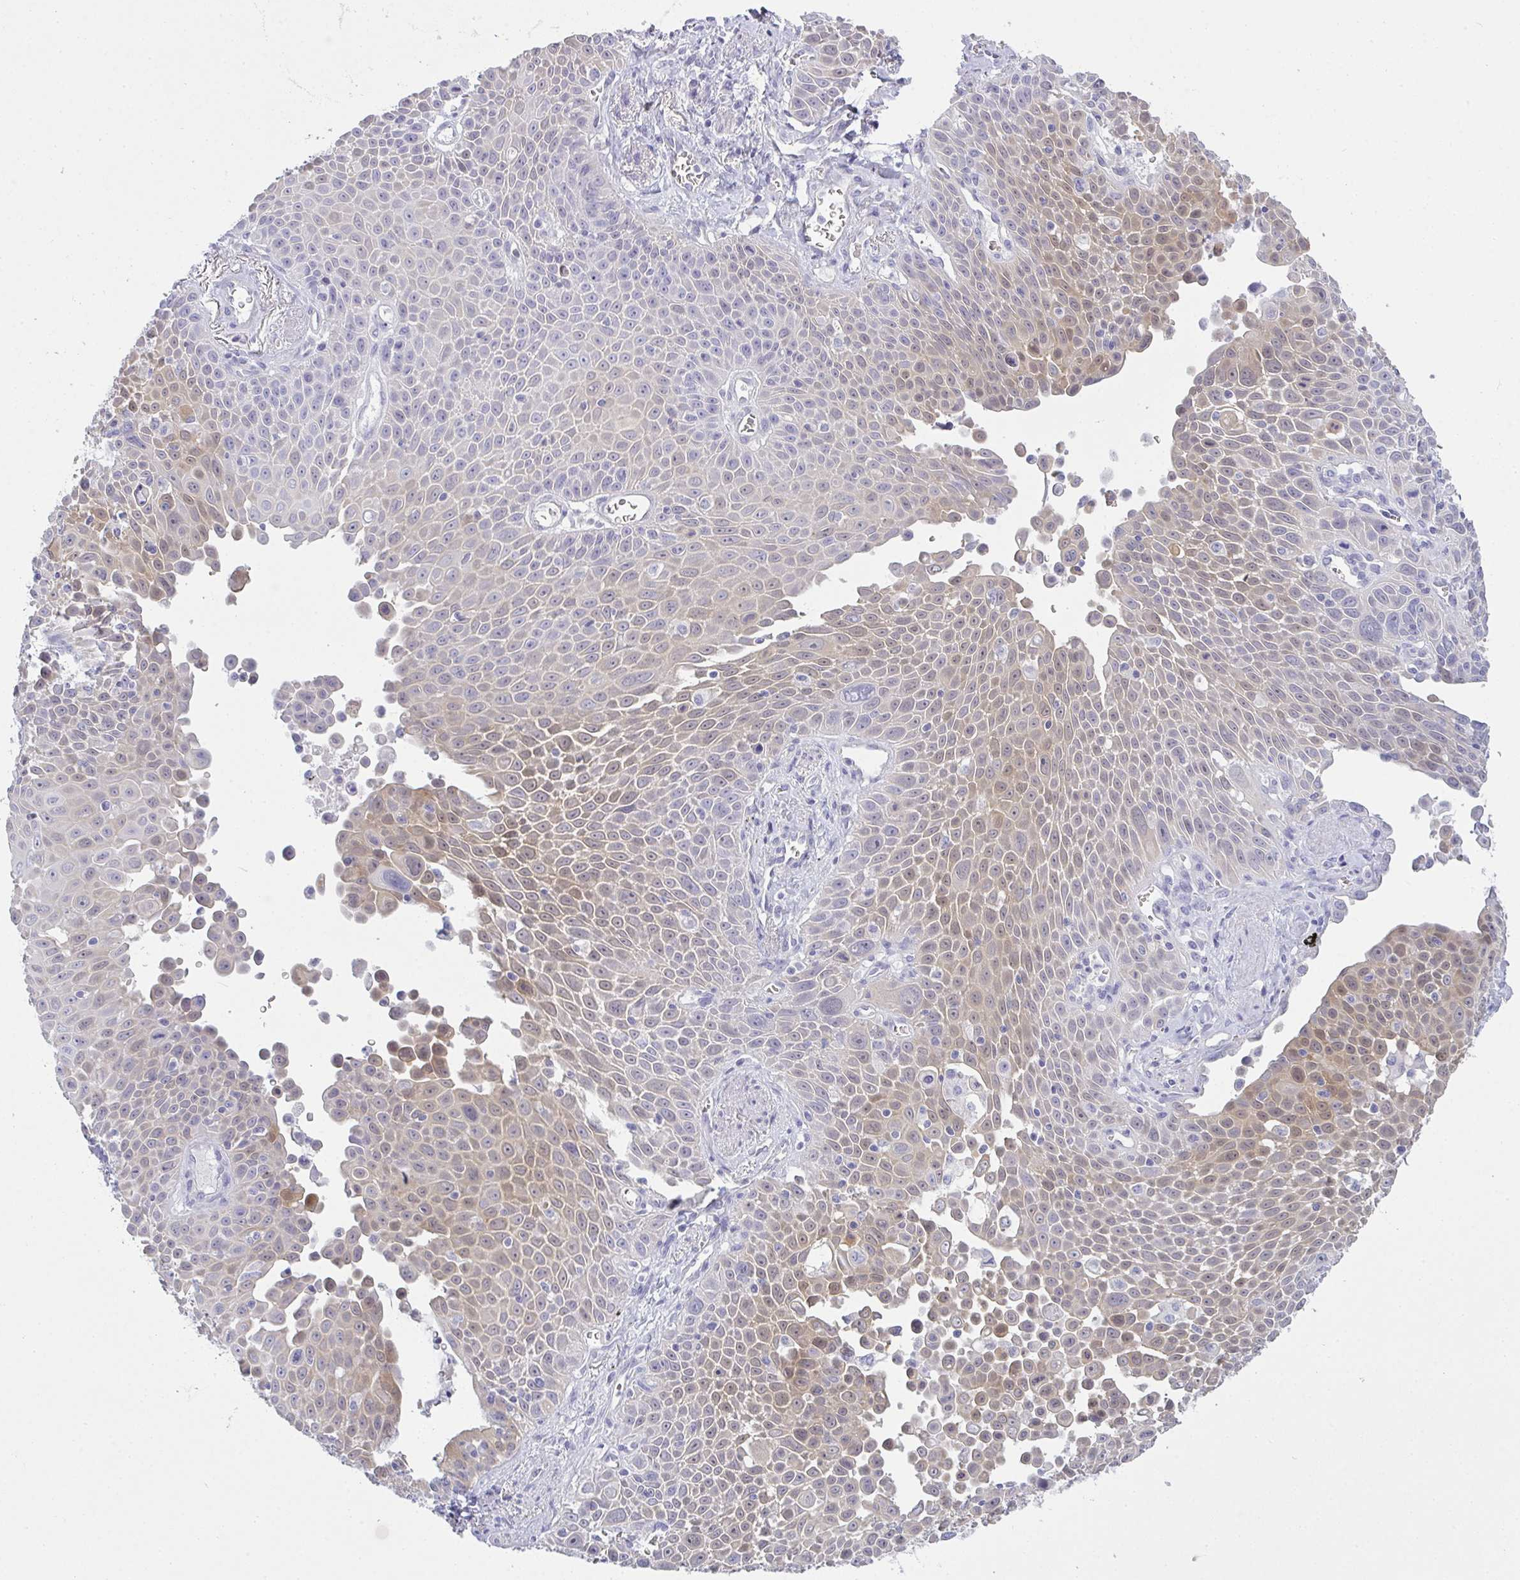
{"staining": {"intensity": "weak", "quantity": "25%-75%", "location": "cytoplasmic/membranous"}, "tissue": "lung cancer", "cell_type": "Tumor cells", "image_type": "cancer", "snomed": [{"axis": "morphology", "description": "Squamous cell carcinoma, NOS"}, {"axis": "morphology", "description": "Squamous cell carcinoma, metastatic, NOS"}, {"axis": "topography", "description": "Lymph node"}, {"axis": "topography", "description": "Lung"}], "caption": "The micrograph reveals staining of lung cancer, revealing weak cytoplasmic/membranous protein expression (brown color) within tumor cells. (DAB (3,3'-diaminobenzidine) IHC, brown staining for protein, blue staining for nuclei).", "gene": "GSDMB", "patient": {"sex": "female", "age": 62}}